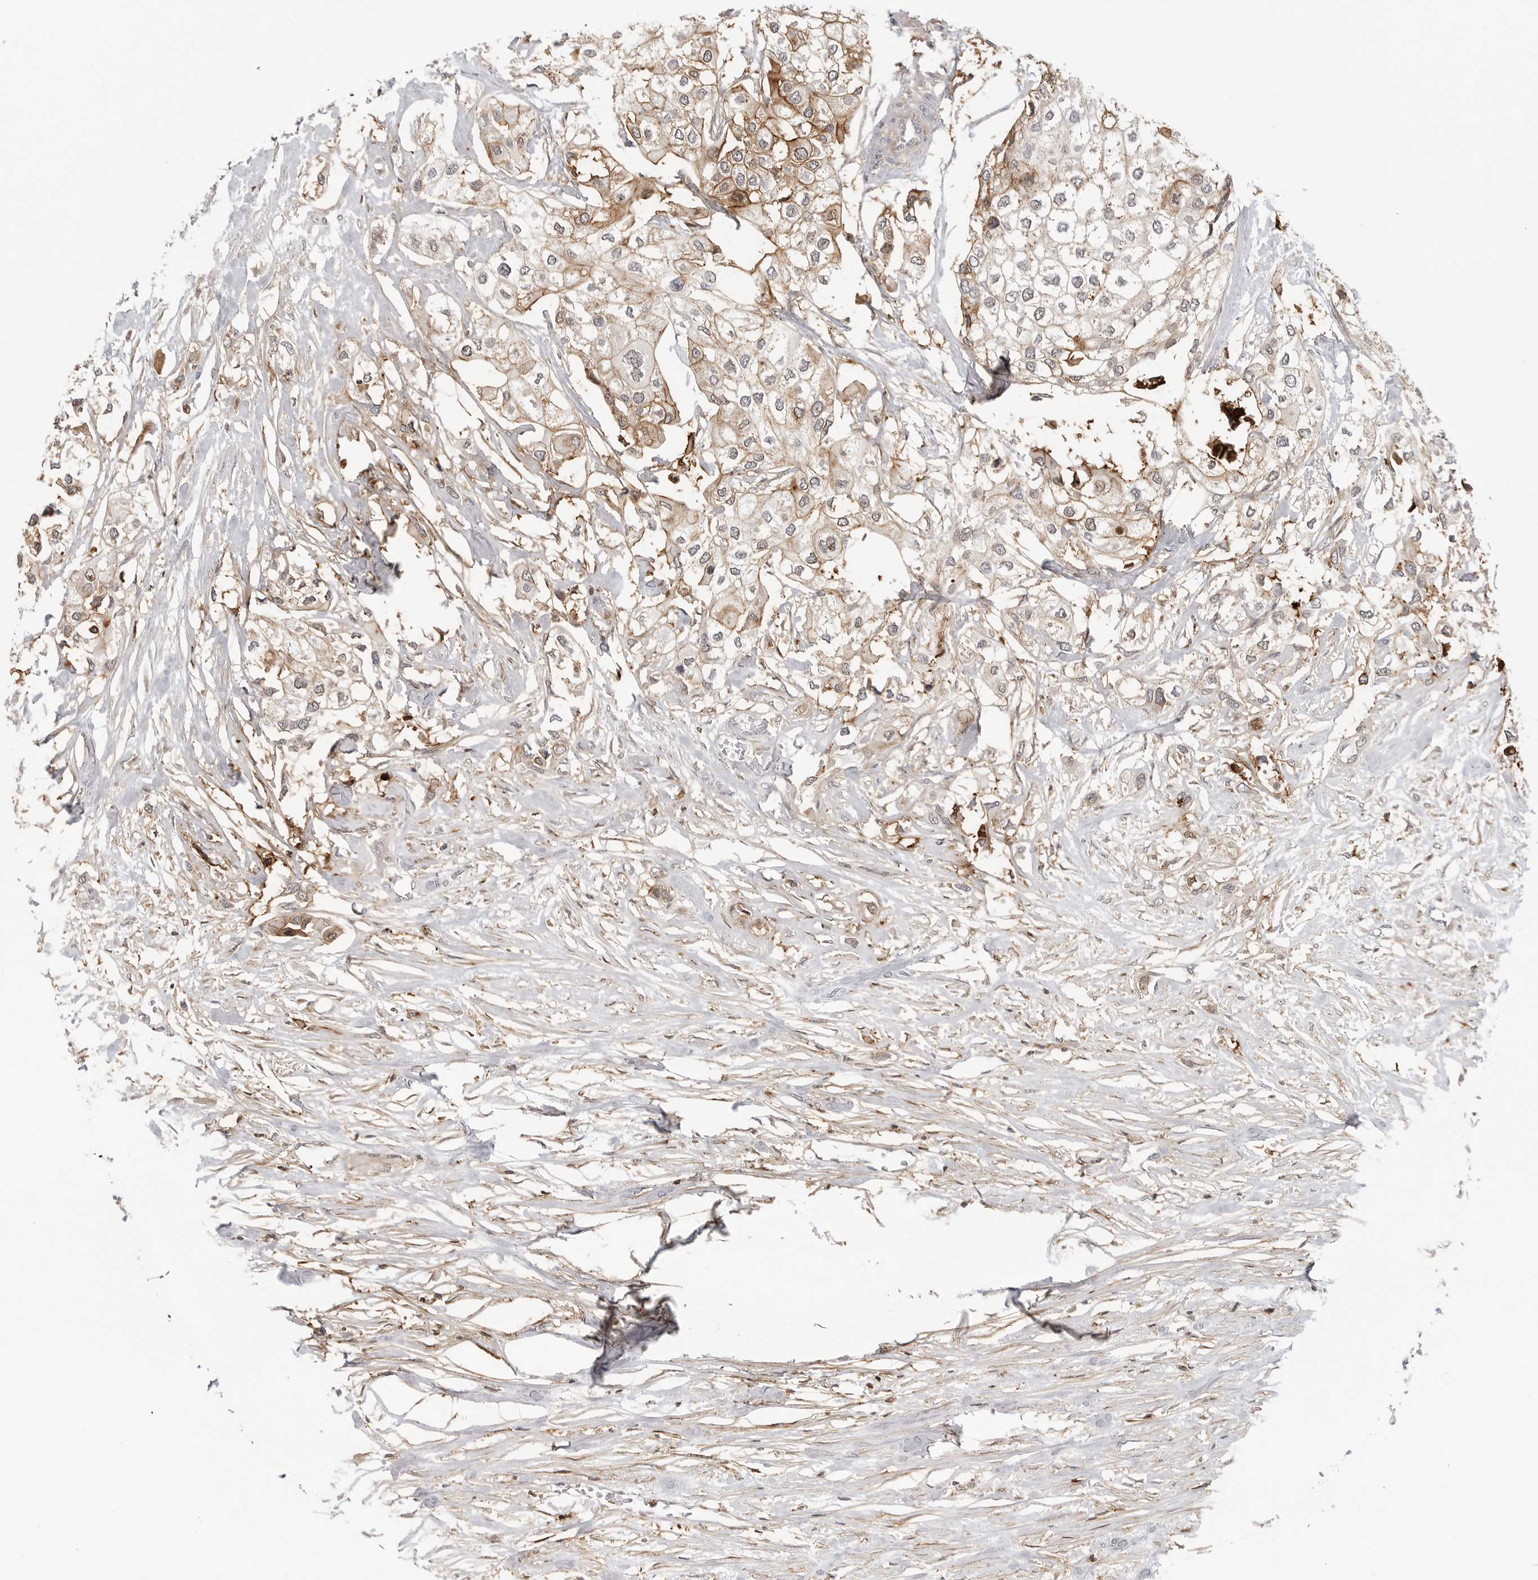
{"staining": {"intensity": "moderate", "quantity": "25%-75%", "location": "cytoplasmic/membranous"}, "tissue": "urothelial cancer", "cell_type": "Tumor cells", "image_type": "cancer", "snomed": [{"axis": "morphology", "description": "Urothelial carcinoma, High grade"}, {"axis": "topography", "description": "Urinary bladder"}], "caption": "Approximately 25%-75% of tumor cells in human urothelial carcinoma (high-grade) reveal moderate cytoplasmic/membranous protein positivity as visualized by brown immunohistochemical staining.", "gene": "ANXA11", "patient": {"sex": "male", "age": 64}}